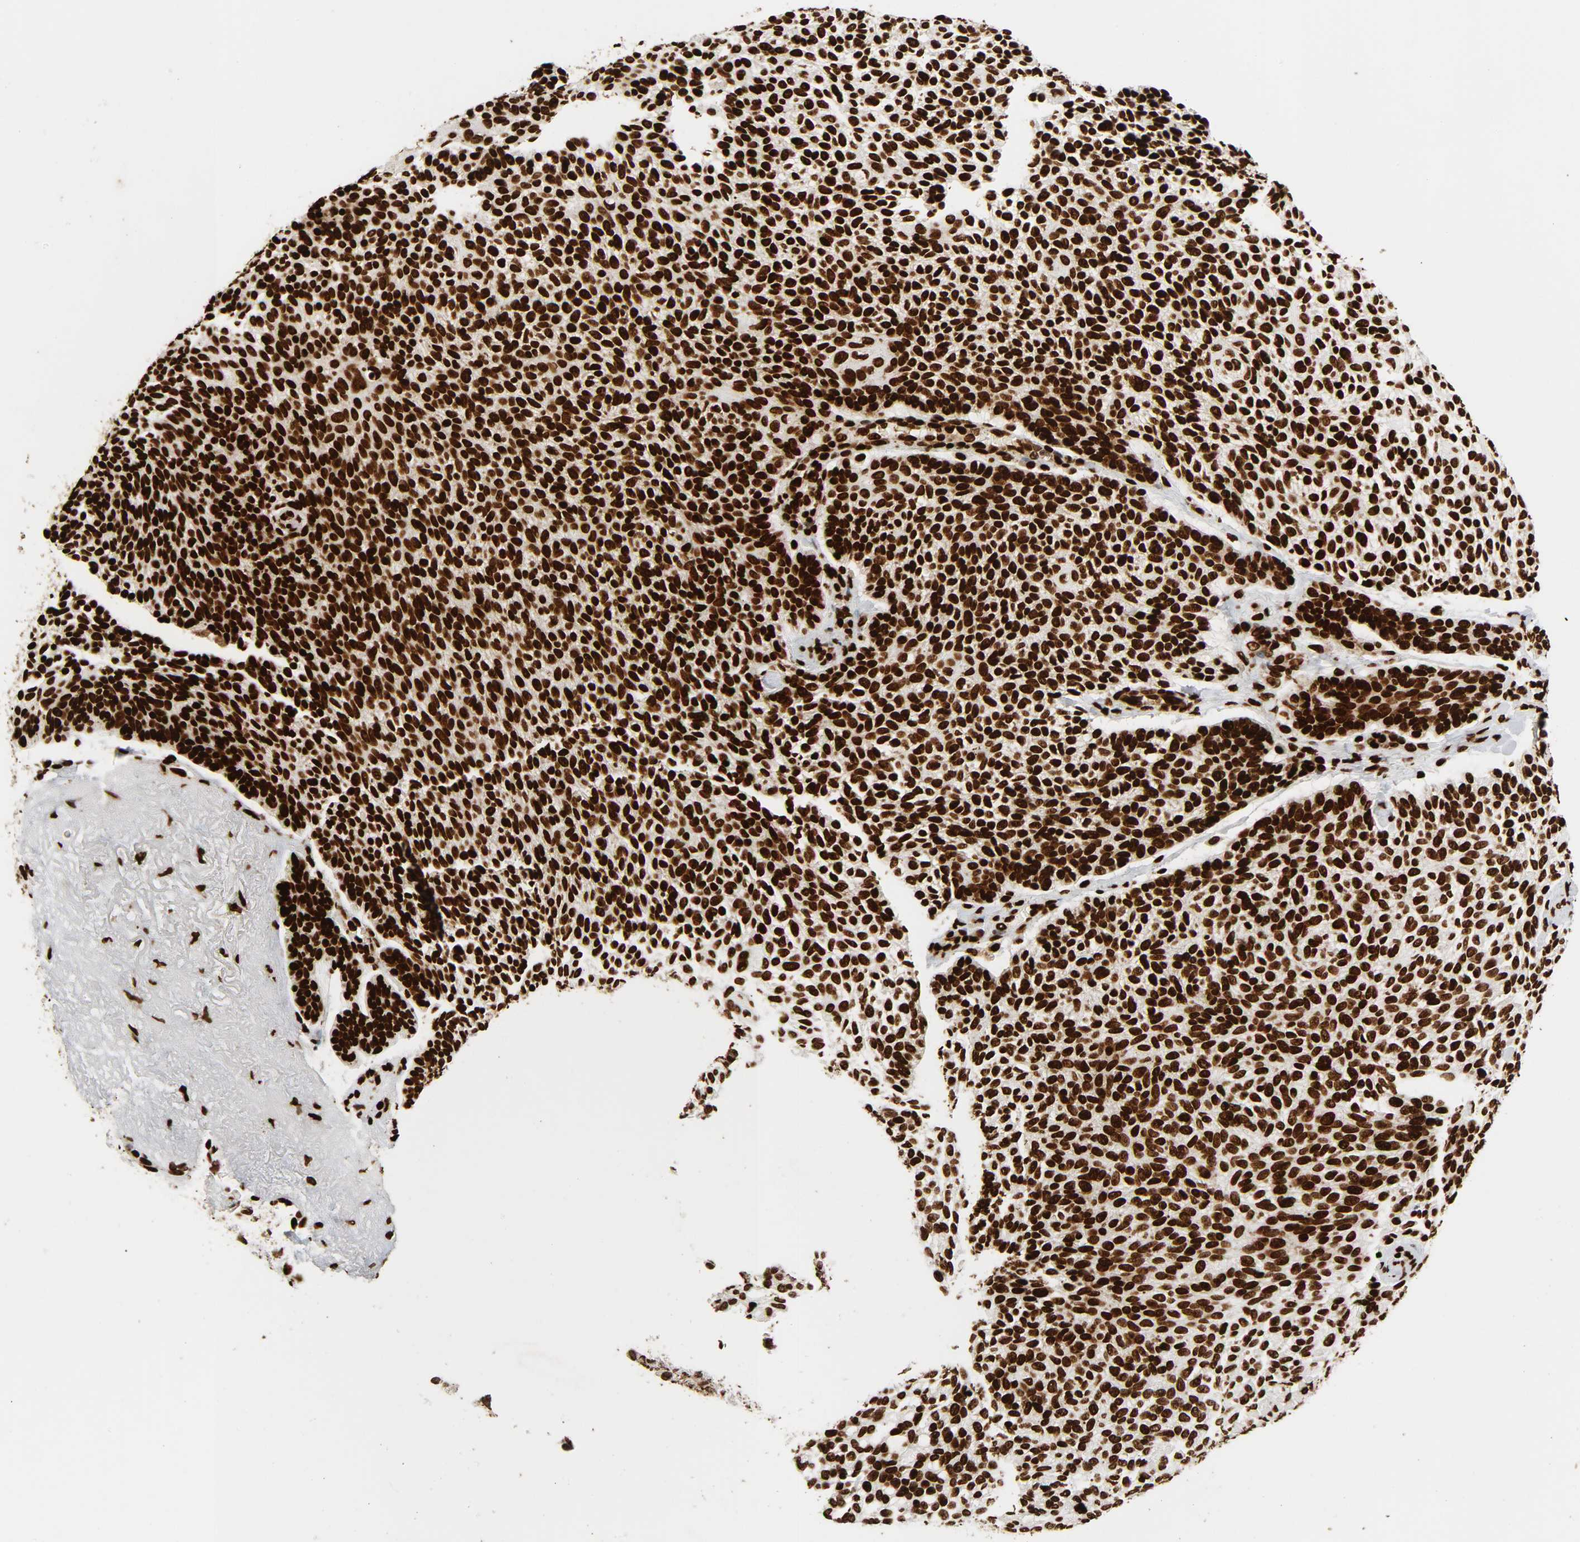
{"staining": {"intensity": "strong", "quantity": ">75%", "location": "nuclear"}, "tissue": "skin cancer", "cell_type": "Tumor cells", "image_type": "cancer", "snomed": [{"axis": "morphology", "description": "Normal tissue, NOS"}, {"axis": "morphology", "description": "Basal cell carcinoma"}, {"axis": "topography", "description": "Skin"}], "caption": "Immunohistochemical staining of human skin basal cell carcinoma shows high levels of strong nuclear protein expression in about >75% of tumor cells. The staining is performed using DAB (3,3'-diaminobenzidine) brown chromogen to label protein expression. The nuclei are counter-stained blue using hematoxylin.", "gene": "RXRA", "patient": {"sex": "female", "age": 70}}